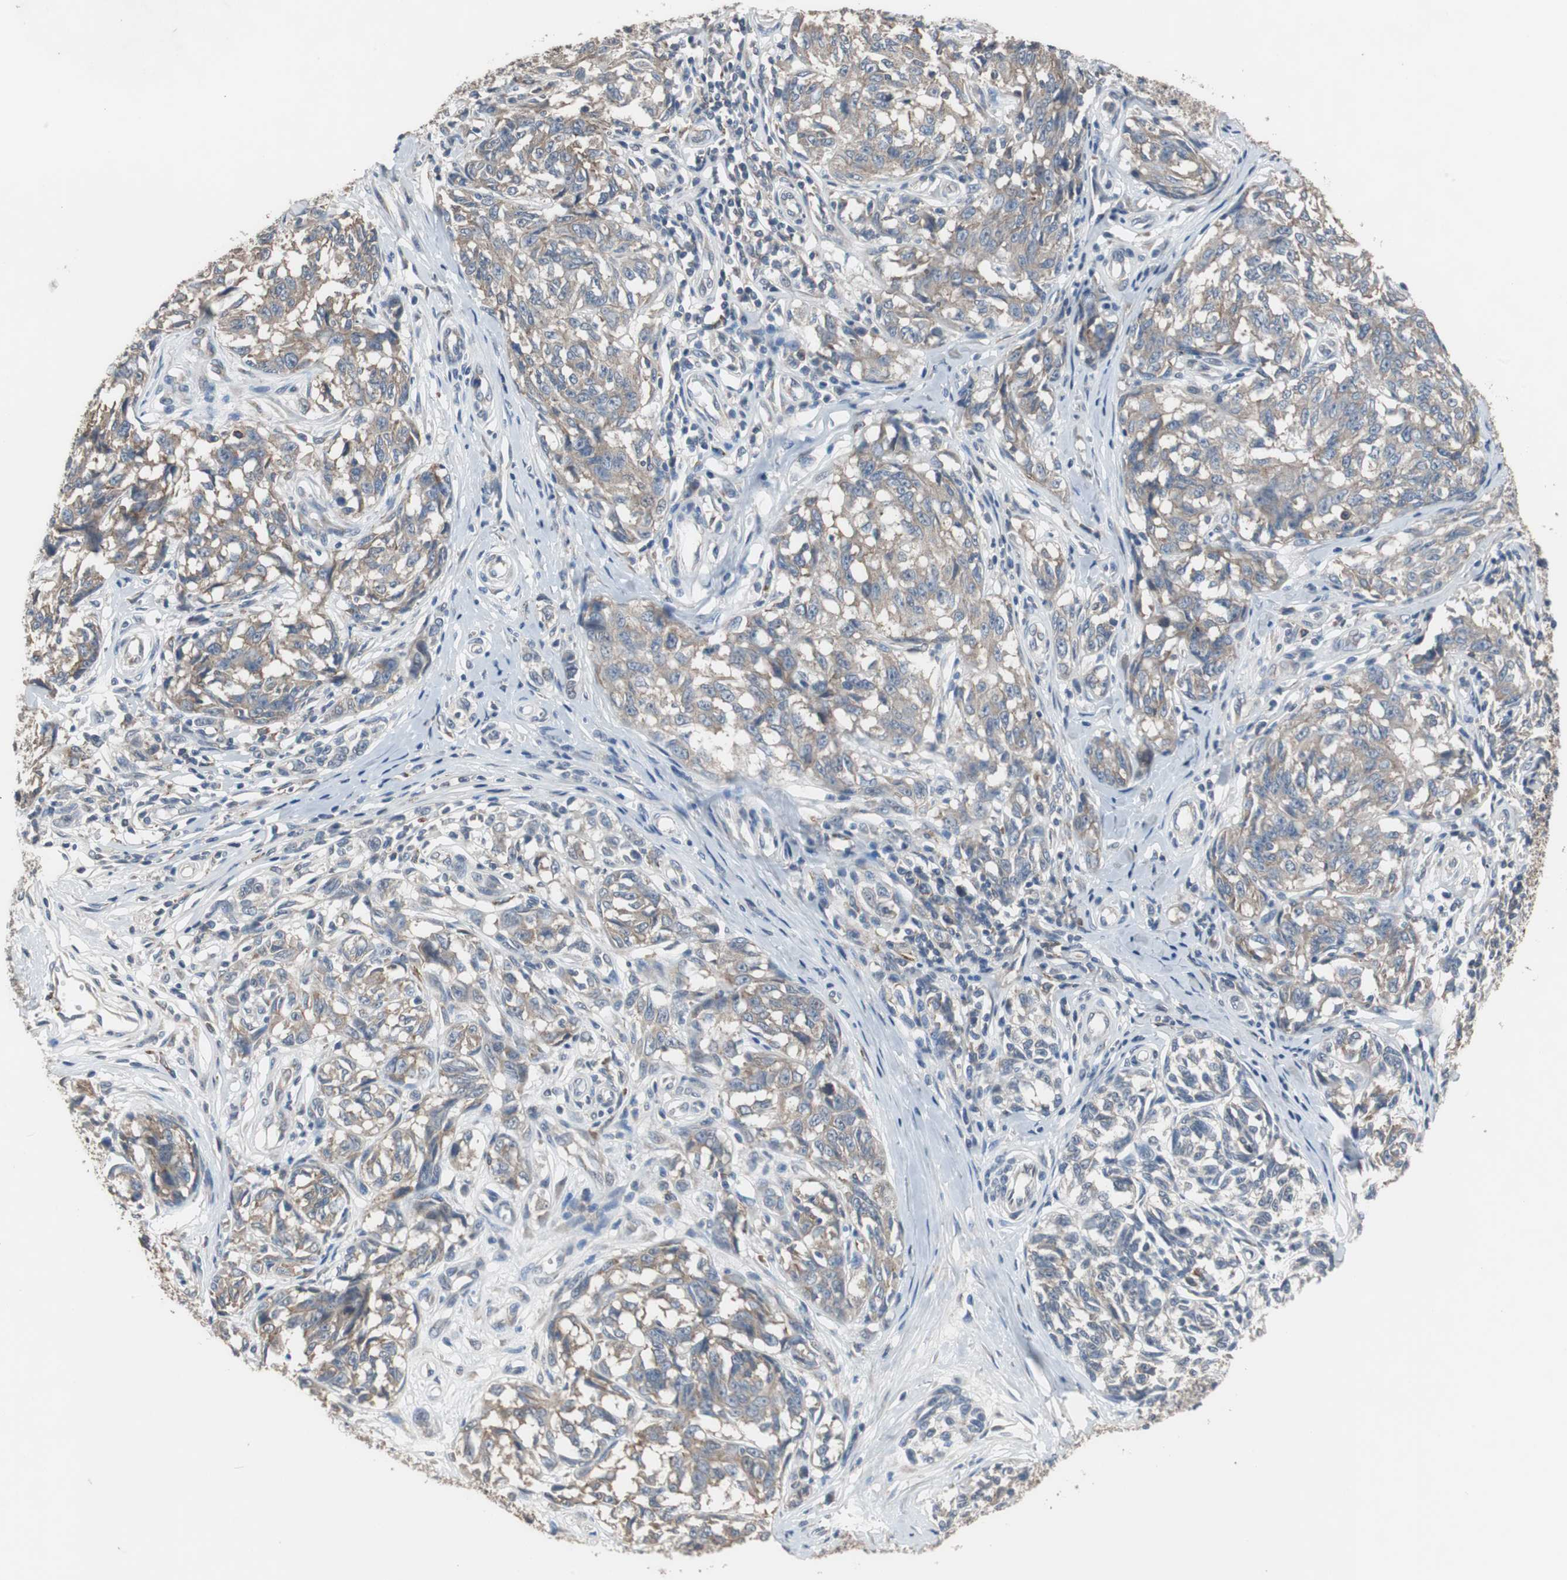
{"staining": {"intensity": "weak", "quantity": ">75%", "location": "cytoplasmic/membranous"}, "tissue": "melanoma", "cell_type": "Tumor cells", "image_type": "cancer", "snomed": [{"axis": "morphology", "description": "Malignant melanoma, NOS"}, {"axis": "topography", "description": "Skin"}], "caption": "Melanoma stained with DAB (3,3'-diaminobenzidine) immunohistochemistry exhibits low levels of weak cytoplasmic/membranous staining in approximately >75% of tumor cells.", "gene": "USP10", "patient": {"sex": "female", "age": 64}}